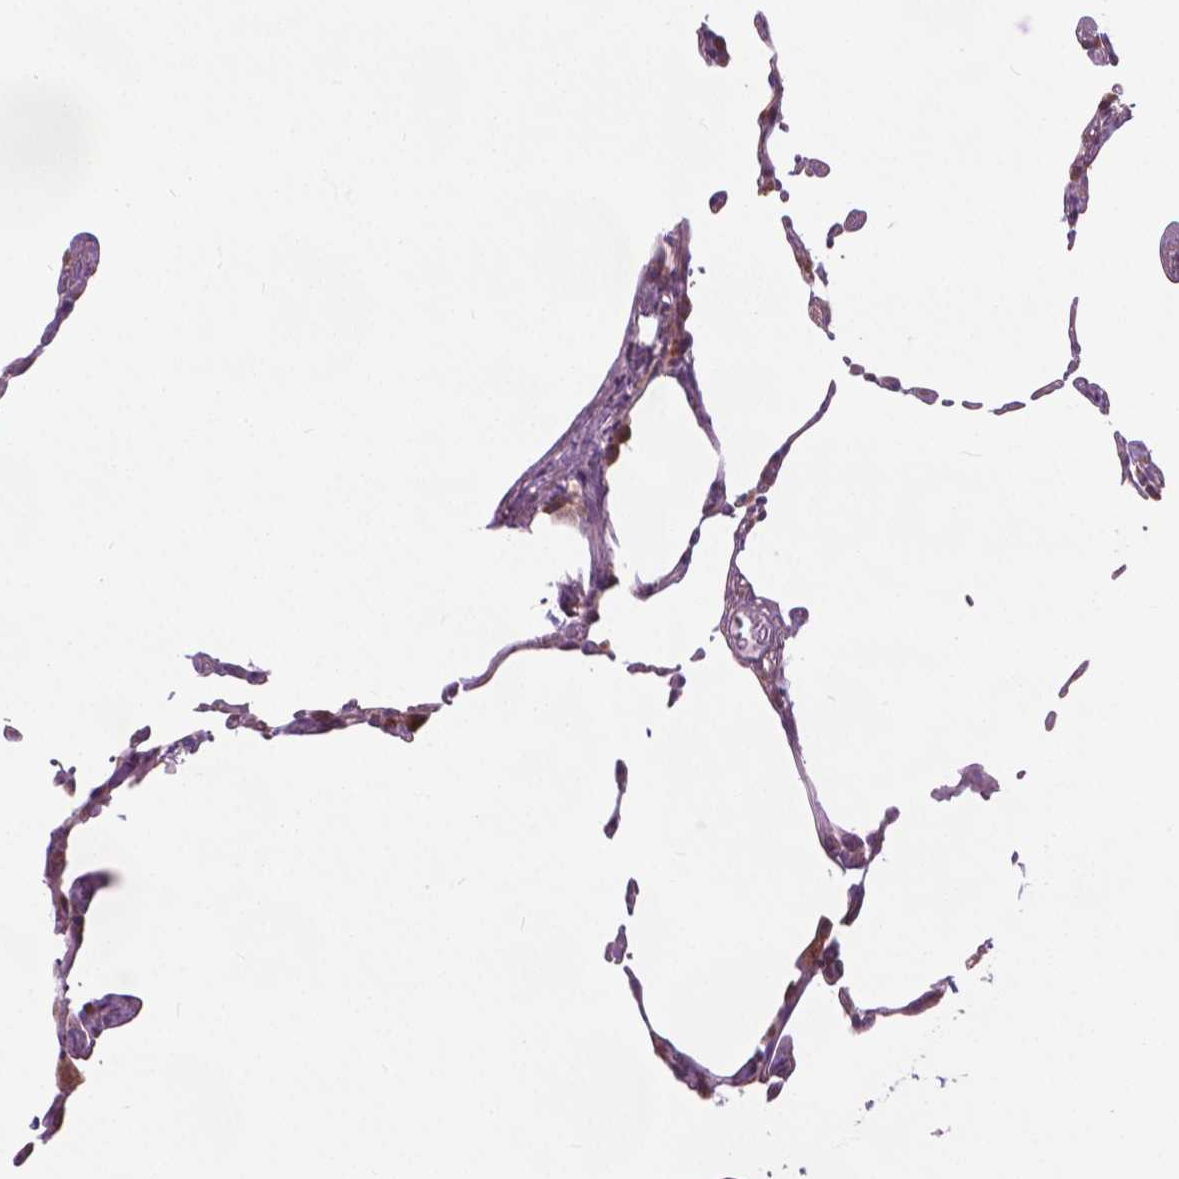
{"staining": {"intensity": "weak", "quantity": "25%-75%", "location": "cytoplasmic/membranous"}, "tissue": "lung", "cell_type": "Alveolar cells", "image_type": "normal", "snomed": [{"axis": "morphology", "description": "Normal tissue, NOS"}, {"axis": "topography", "description": "Lung"}], "caption": "Immunohistochemical staining of unremarkable lung demonstrates low levels of weak cytoplasmic/membranous positivity in about 25%-75% of alveolar cells. The staining was performed using DAB (3,3'-diaminobenzidine), with brown indicating positive protein expression. Nuclei are stained blue with hematoxylin.", "gene": "NUDT1", "patient": {"sex": "female", "age": 57}}